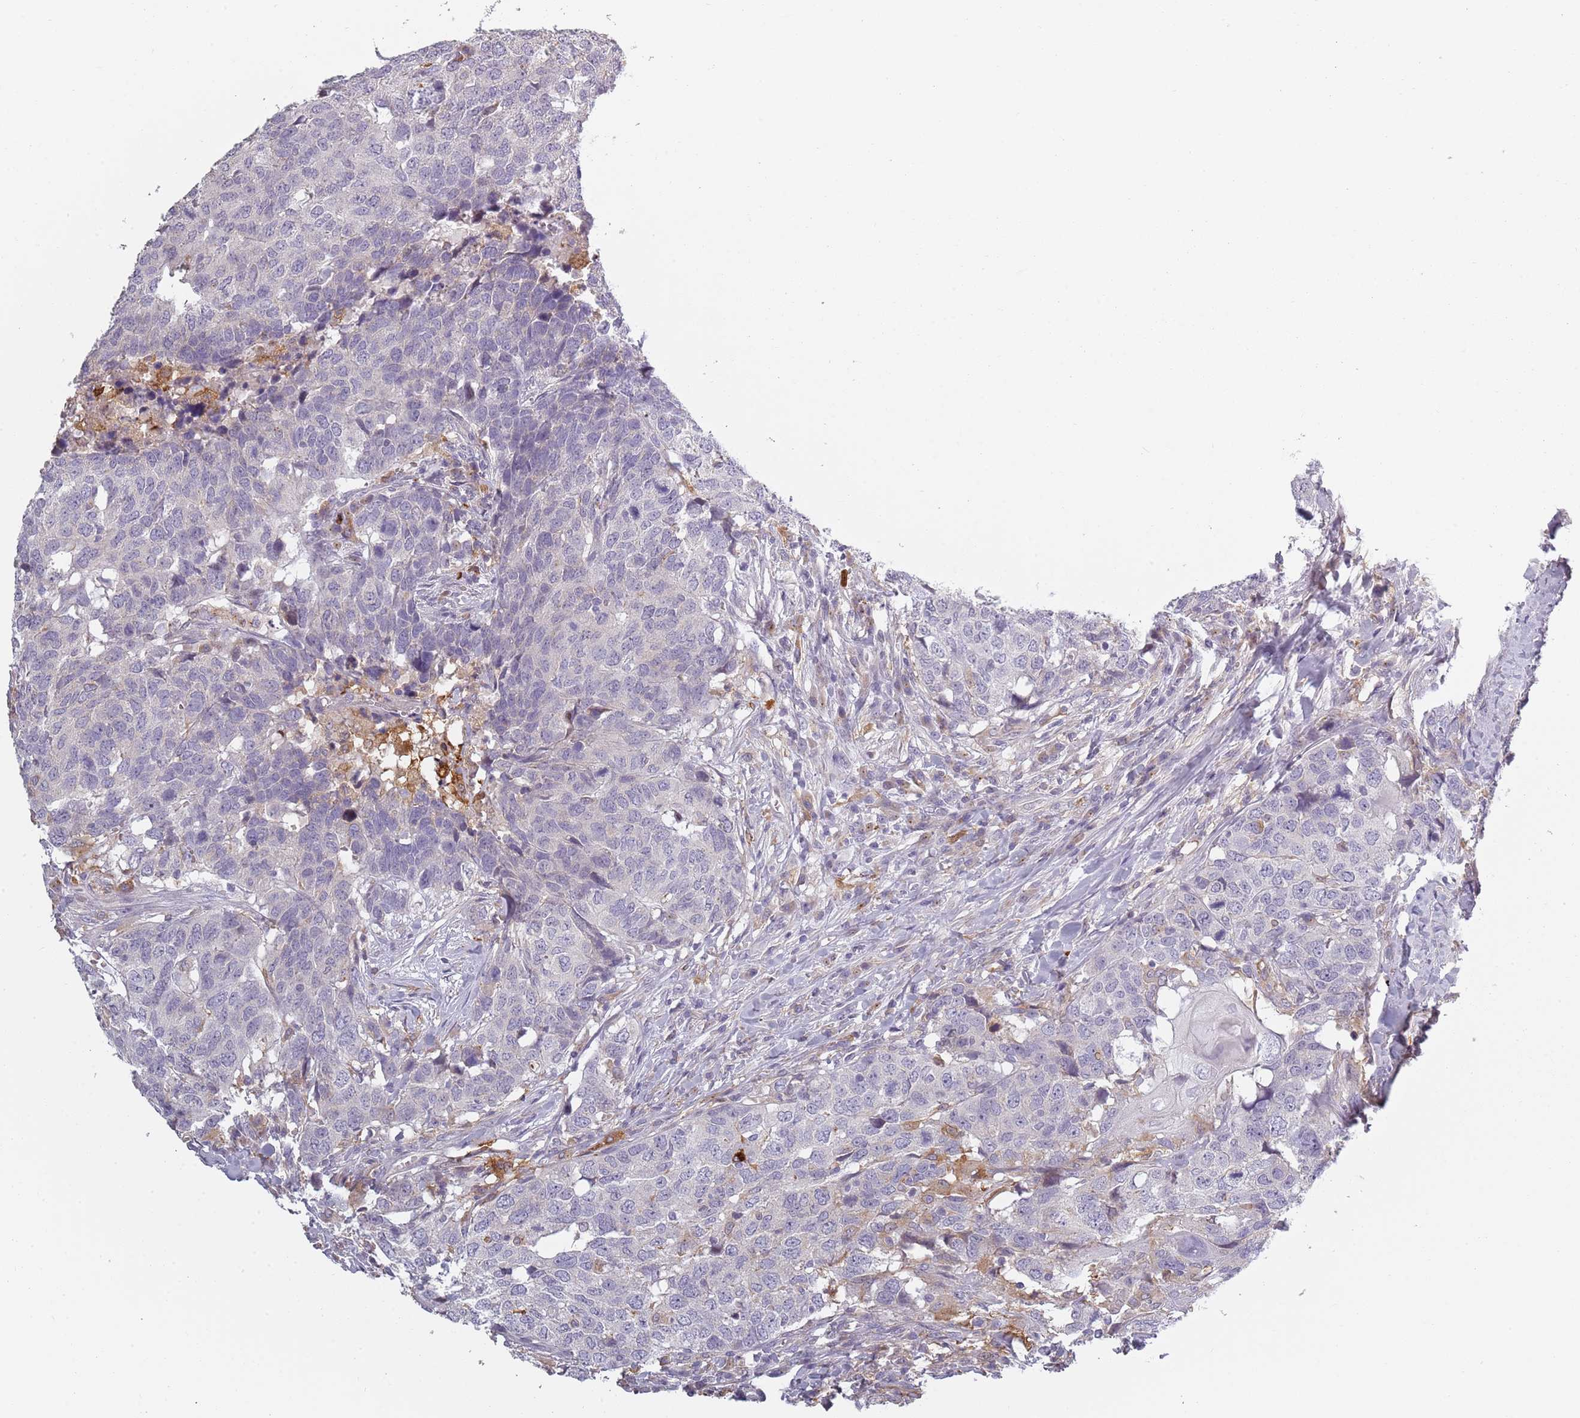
{"staining": {"intensity": "negative", "quantity": "none", "location": "none"}, "tissue": "head and neck cancer", "cell_type": "Tumor cells", "image_type": "cancer", "snomed": [{"axis": "morphology", "description": "Normal tissue, NOS"}, {"axis": "morphology", "description": "Squamous cell carcinoma, NOS"}, {"axis": "topography", "description": "Skeletal muscle"}, {"axis": "topography", "description": "Vascular tissue"}, {"axis": "topography", "description": "Peripheral nerve tissue"}, {"axis": "topography", "description": "Head-Neck"}], "caption": "A photomicrograph of head and neck squamous cell carcinoma stained for a protein exhibits no brown staining in tumor cells.", "gene": "CC2D2B", "patient": {"sex": "male", "age": 66}}